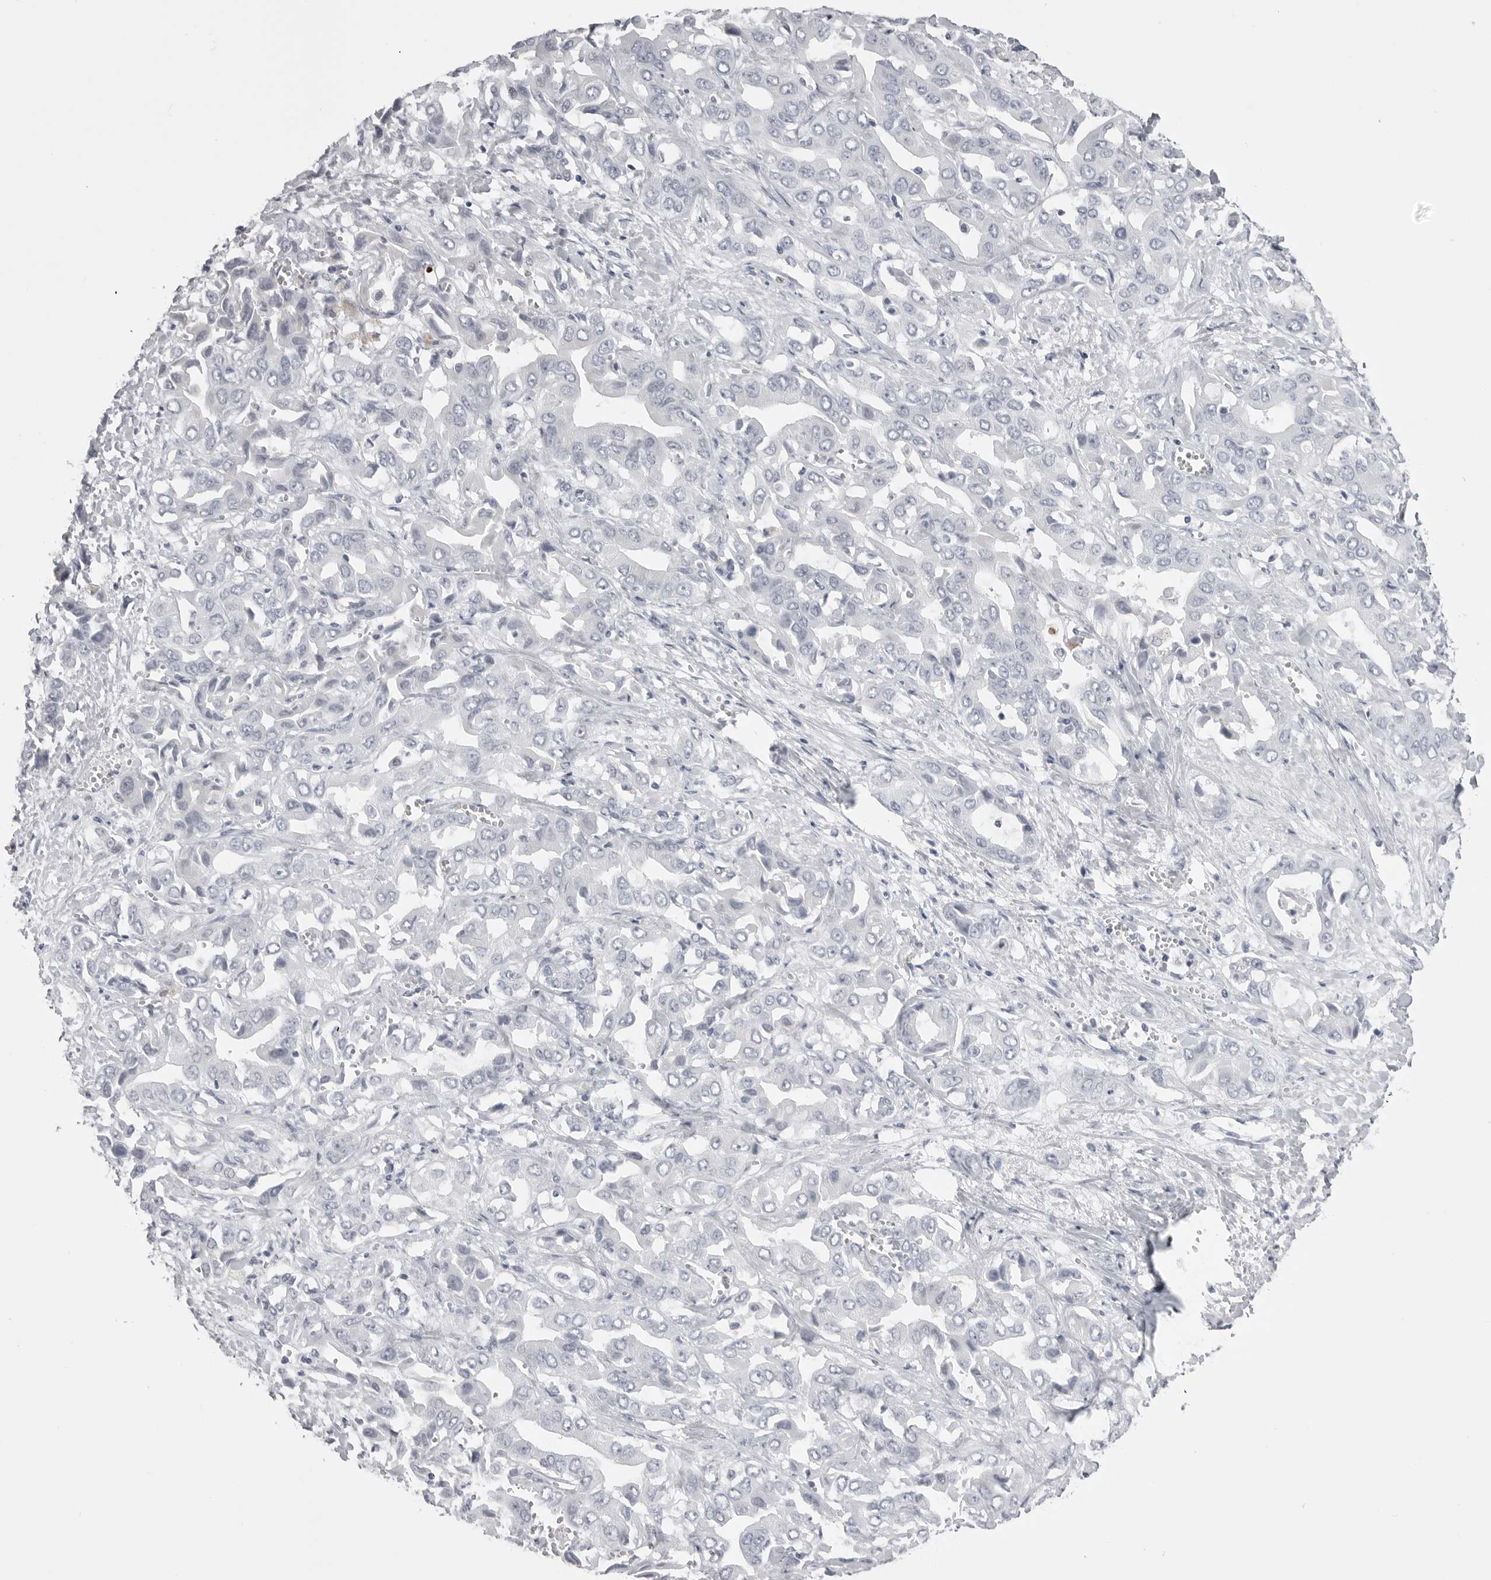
{"staining": {"intensity": "negative", "quantity": "none", "location": "none"}, "tissue": "liver cancer", "cell_type": "Tumor cells", "image_type": "cancer", "snomed": [{"axis": "morphology", "description": "Cholangiocarcinoma"}, {"axis": "topography", "description": "Liver"}], "caption": "Micrograph shows no protein expression in tumor cells of cholangiocarcinoma (liver) tissue.", "gene": "TUFM", "patient": {"sex": "female", "age": 52}}